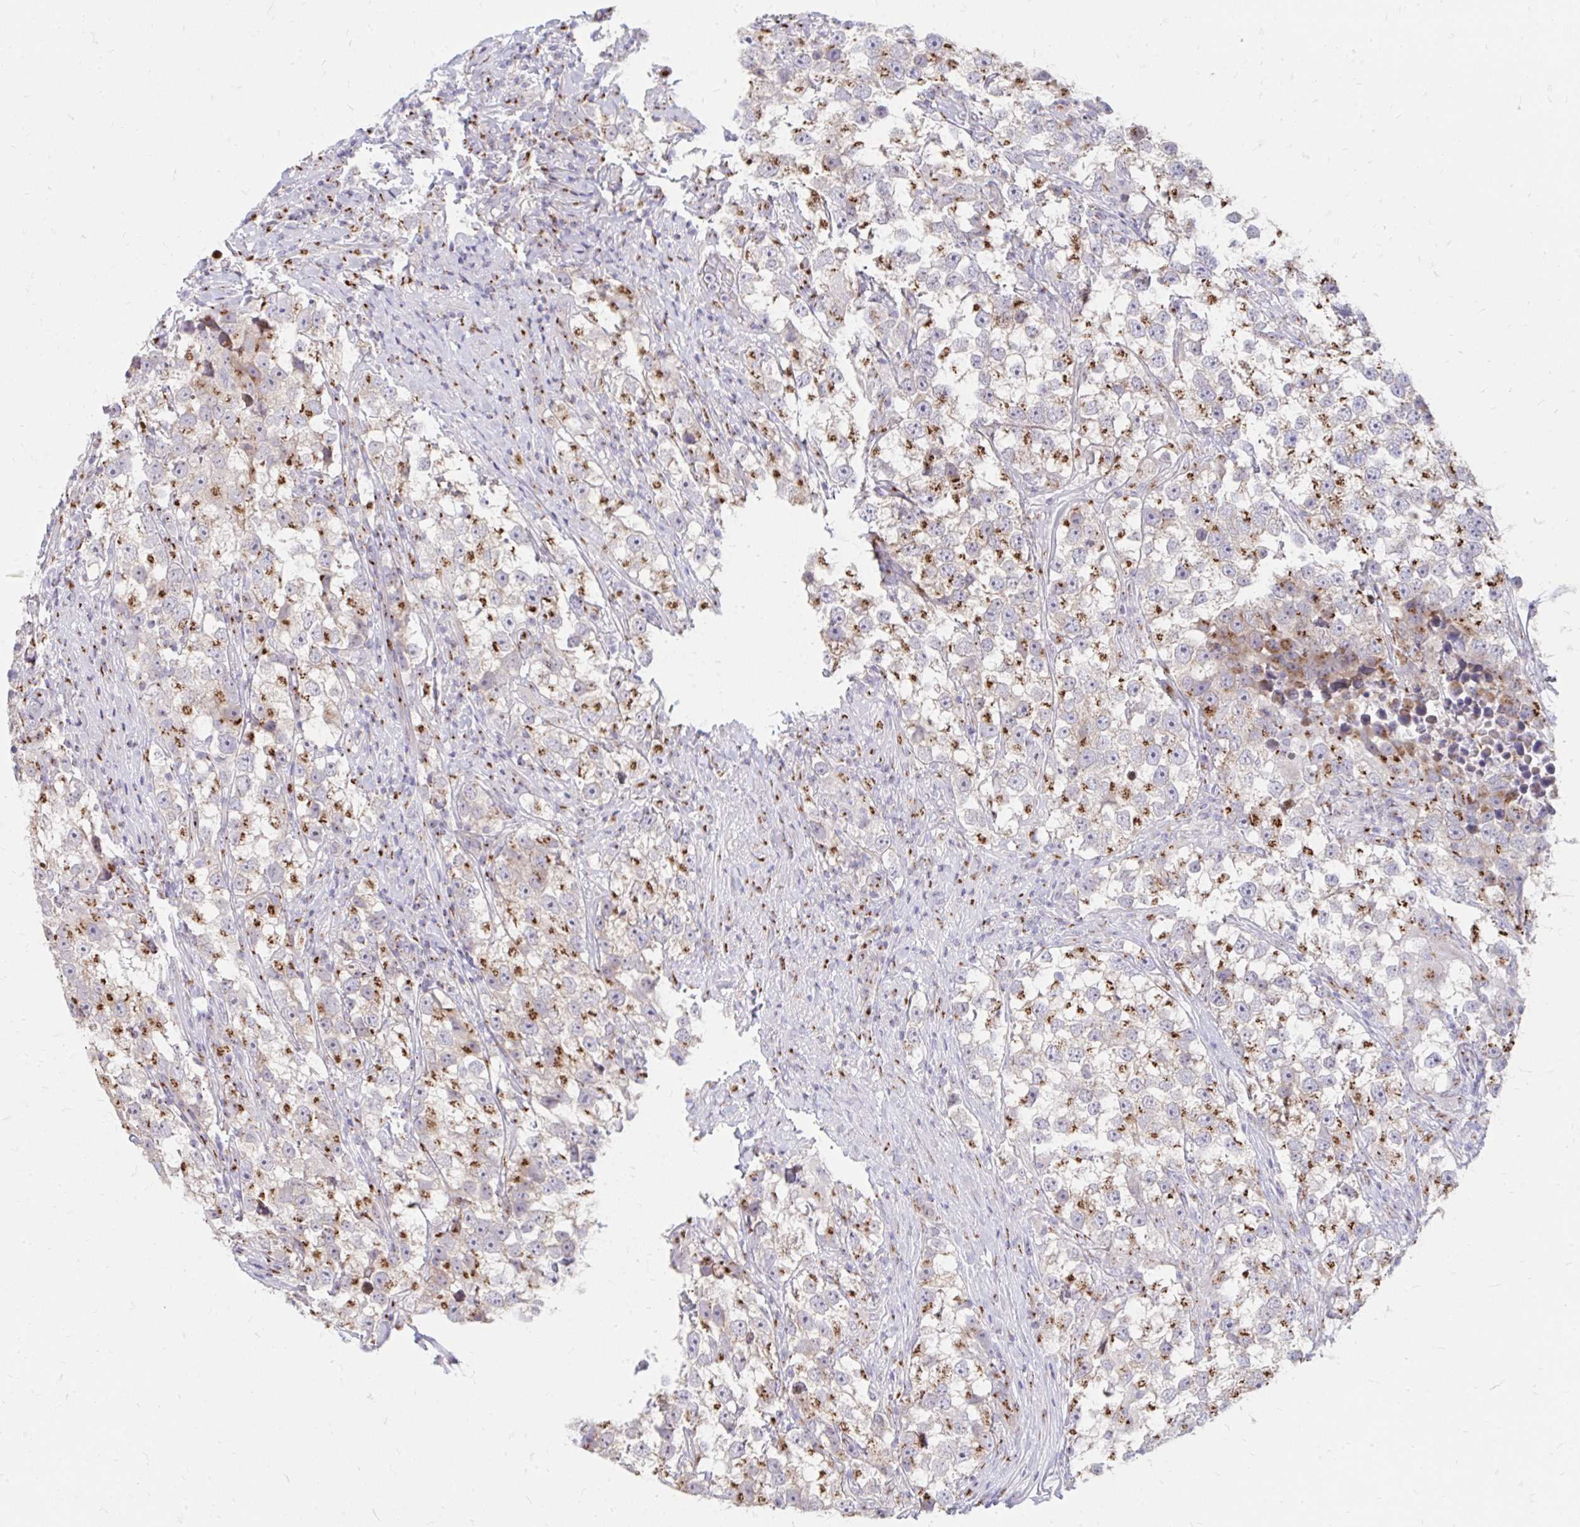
{"staining": {"intensity": "moderate", "quantity": ">75%", "location": "cytoplasmic/membranous"}, "tissue": "testis cancer", "cell_type": "Tumor cells", "image_type": "cancer", "snomed": [{"axis": "morphology", "description": "Seminoma, NOS"}, {"axis": "topography", "description": "Testis"}], "caption": "Protein staining exhibits moderate cytoplasmic/membranous staining in approximately >75% of tumor cells in testis seminoma.", "gene": "RAB6B", "patient": {"sex": "male", "age": 46}}